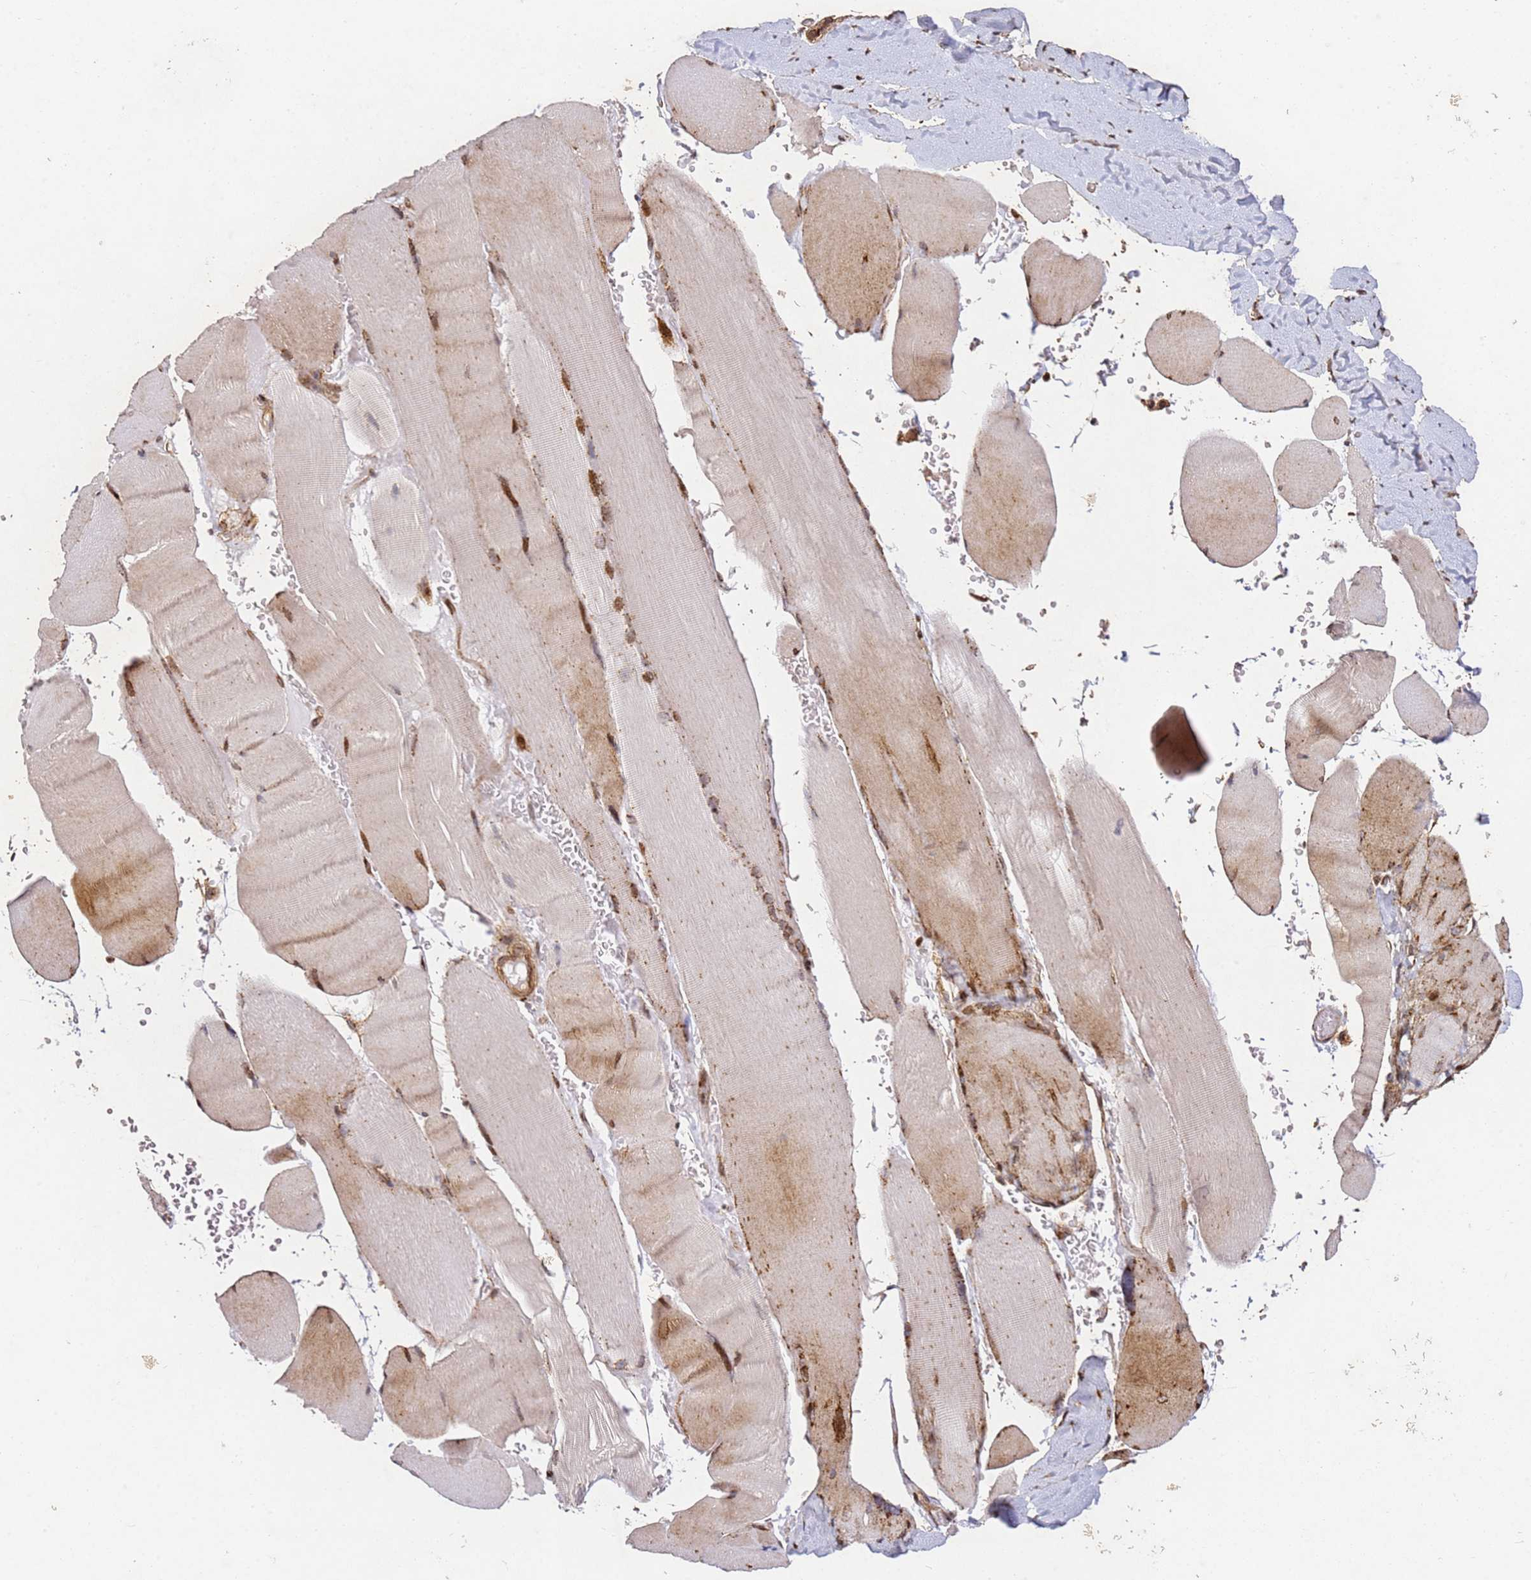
{"staining": {"intensity": "moderate", "quantity": "25%-75%", "location": "cytoplasmic/membranous,nuclear"}, "tissue": "skeletal muscle", "cell_type": "Myocytes", "image_type": "normal", "snomed": [{"axis": "morphology", "description": "Normal tissue, NOS"}, {"axis": "topography", "description": "Skeletal muscle"}, {"axis": "topography", "description": "Head-Neck"}], "caption": "A high-resolution image shows IHC staining of unremarkable skeletal muscle, which demonstrates moderate cytoplasmic/membranous,nuclear positivity in about 25%-75% of myocytes. The staining was performed using DAB (3,3'-diaminobenzidine), with brown indicating positive protein expression. Nuclei are stained blue with hematoxylin.", "gene": "ZNF296", "patient": {"sex": "male", "age": 66}}